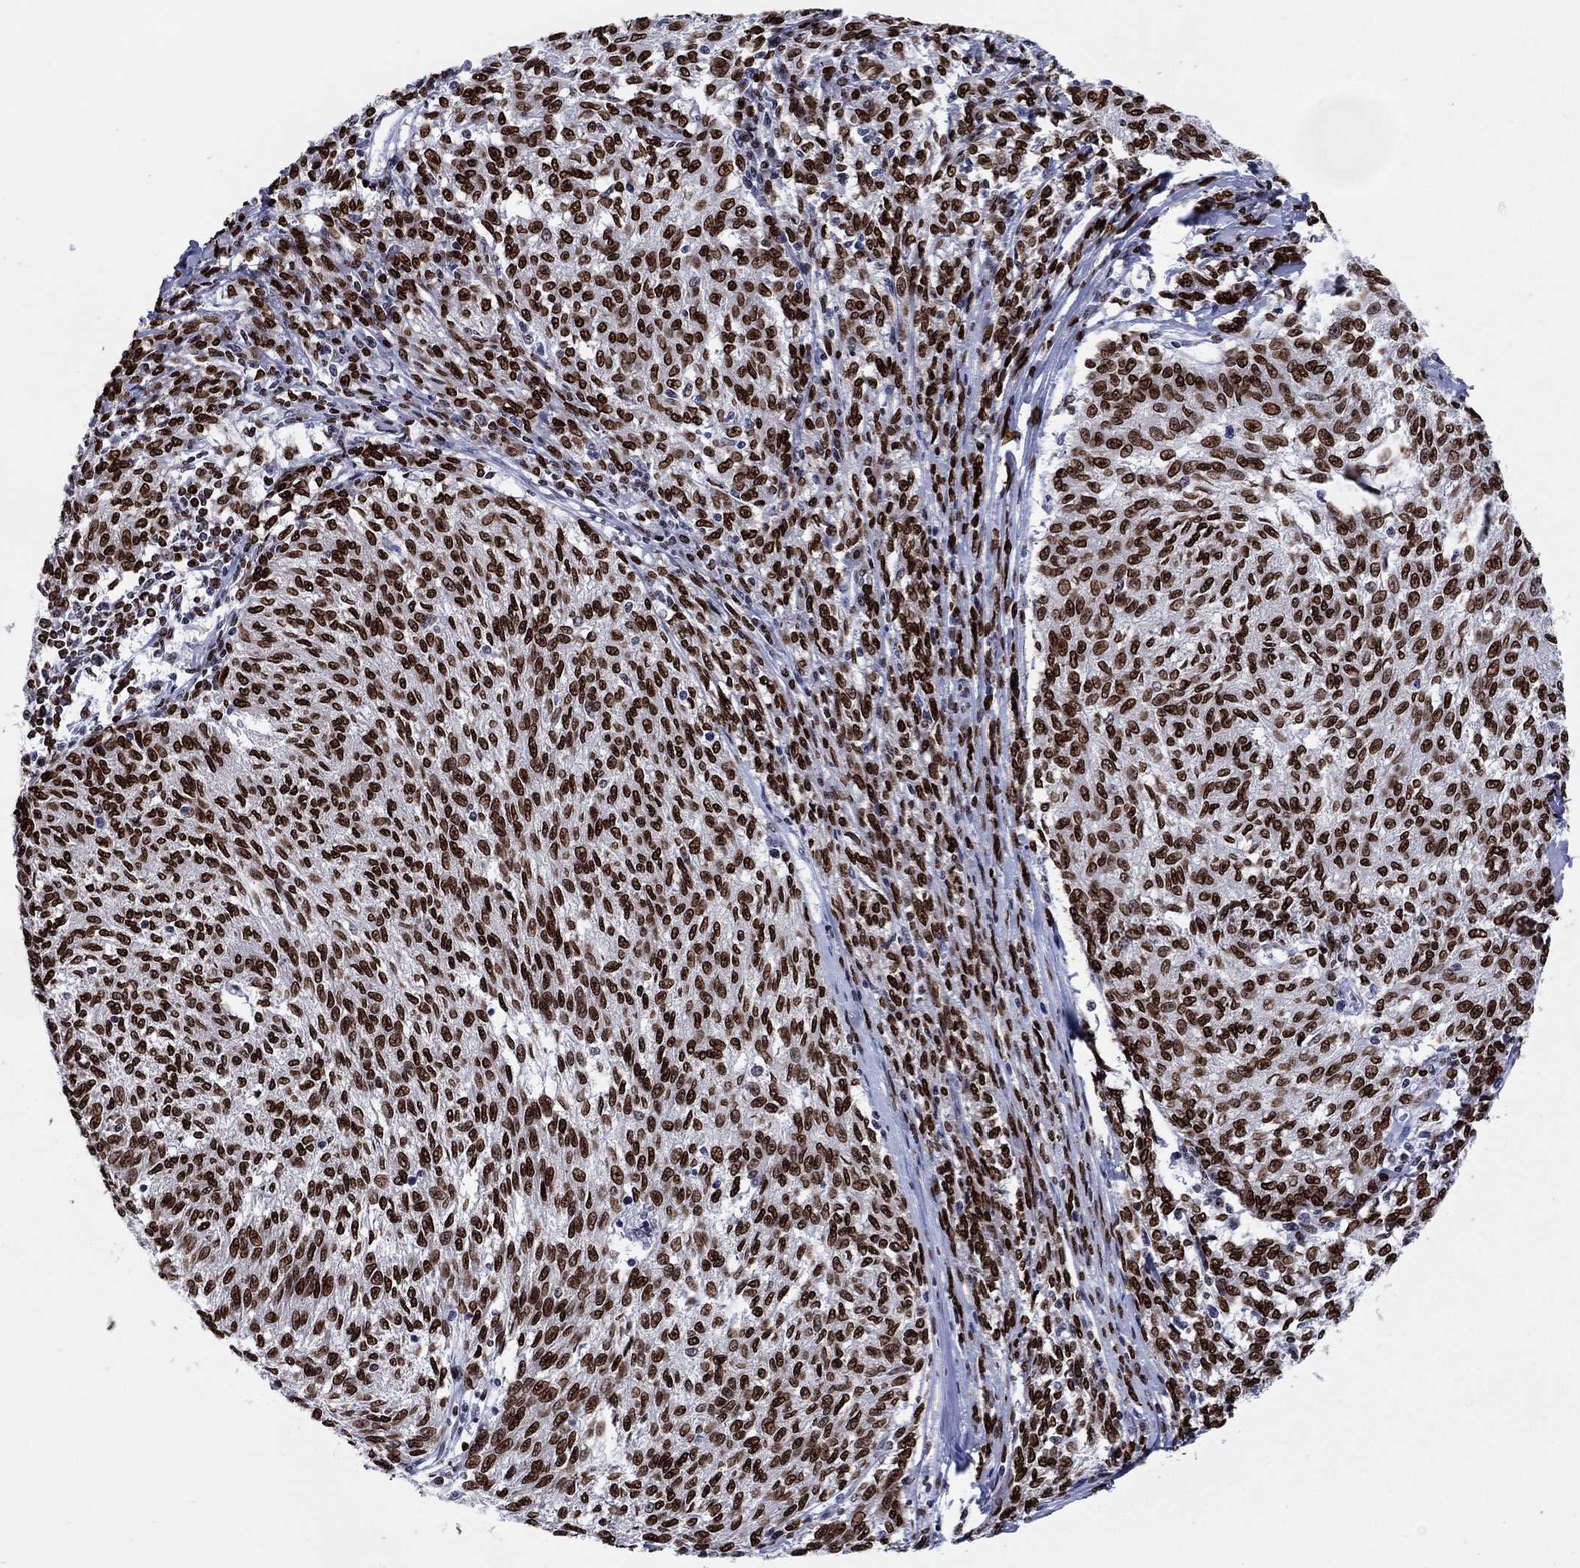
{"staining": {"intensity": "strong", "quantity": ">75%", "location": "nuclear"}, "tissue": "melanoma", "cell_type": "Tumor cells", "image_type": "cancer", "snomed": [{"axis": "morphology", "description": "Malignant melanoma, NOS"}, {"axis": "topography", "description": "Skin"}], "caption": "A high-resolution image shows immunohistochemistry (IHC) staining of malignant melanoma, which exhibits strong nuclear expression in approximately >75% of tumor cells.", "gene": "HMGA1", "patient": {"sex": "female", "age": 72}}